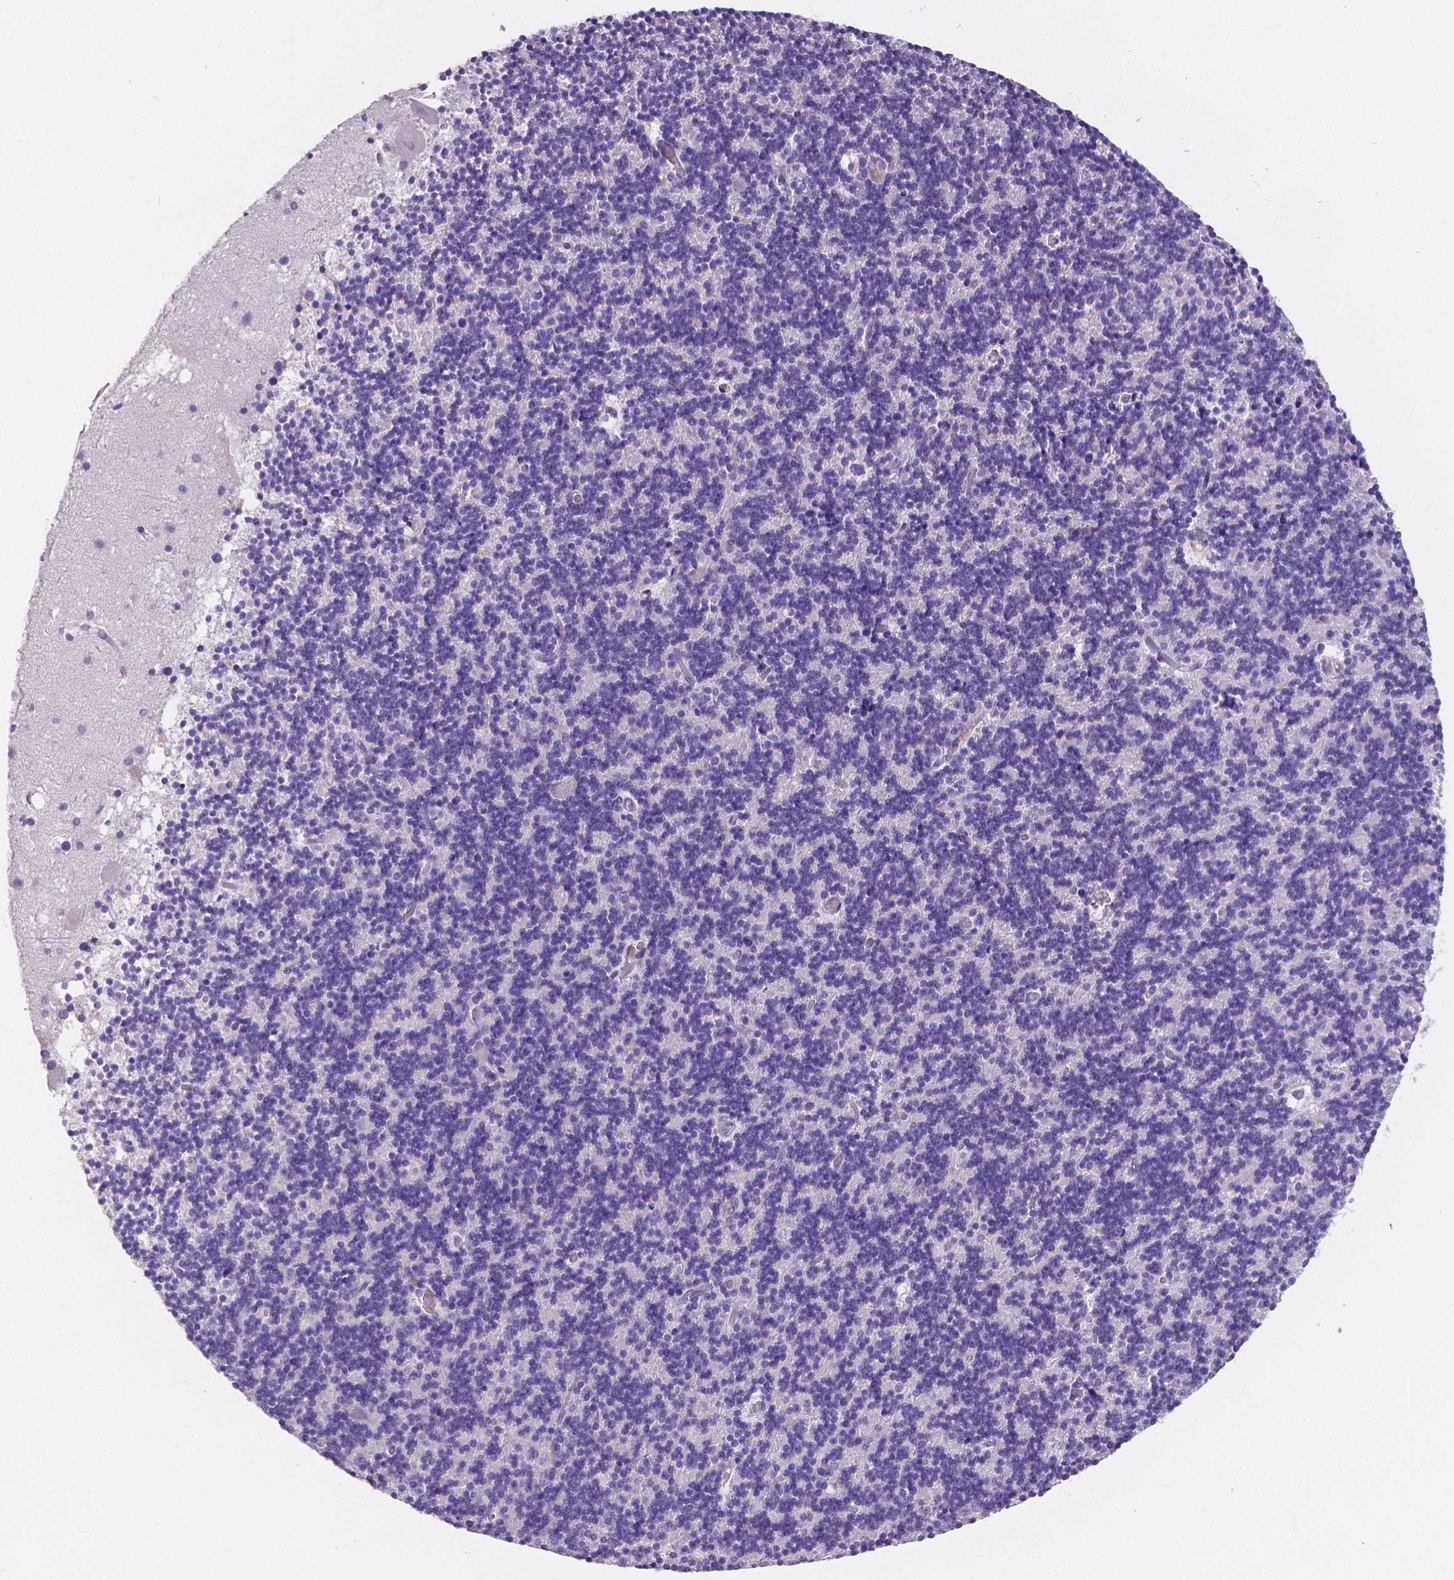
{"staining": {"intensity": "negative", "quantity": "none", "location": "none"}, "tissue": "cerebellum", "cell_type": "Cells in granular layer", "image_type": "normal", "snomed": [{"axis": "morphology", "description": "Normal tissue, NOS"}, {"axis": "topography", "description": "Cerebellum"}], "caption": "The image demonstrates no staining of cells in granular layer in normal cerebellum. (DAB immunohistochemistry, high magnification).", "gene": "CD4", "patient": {"sex": "male", "age": 70}}